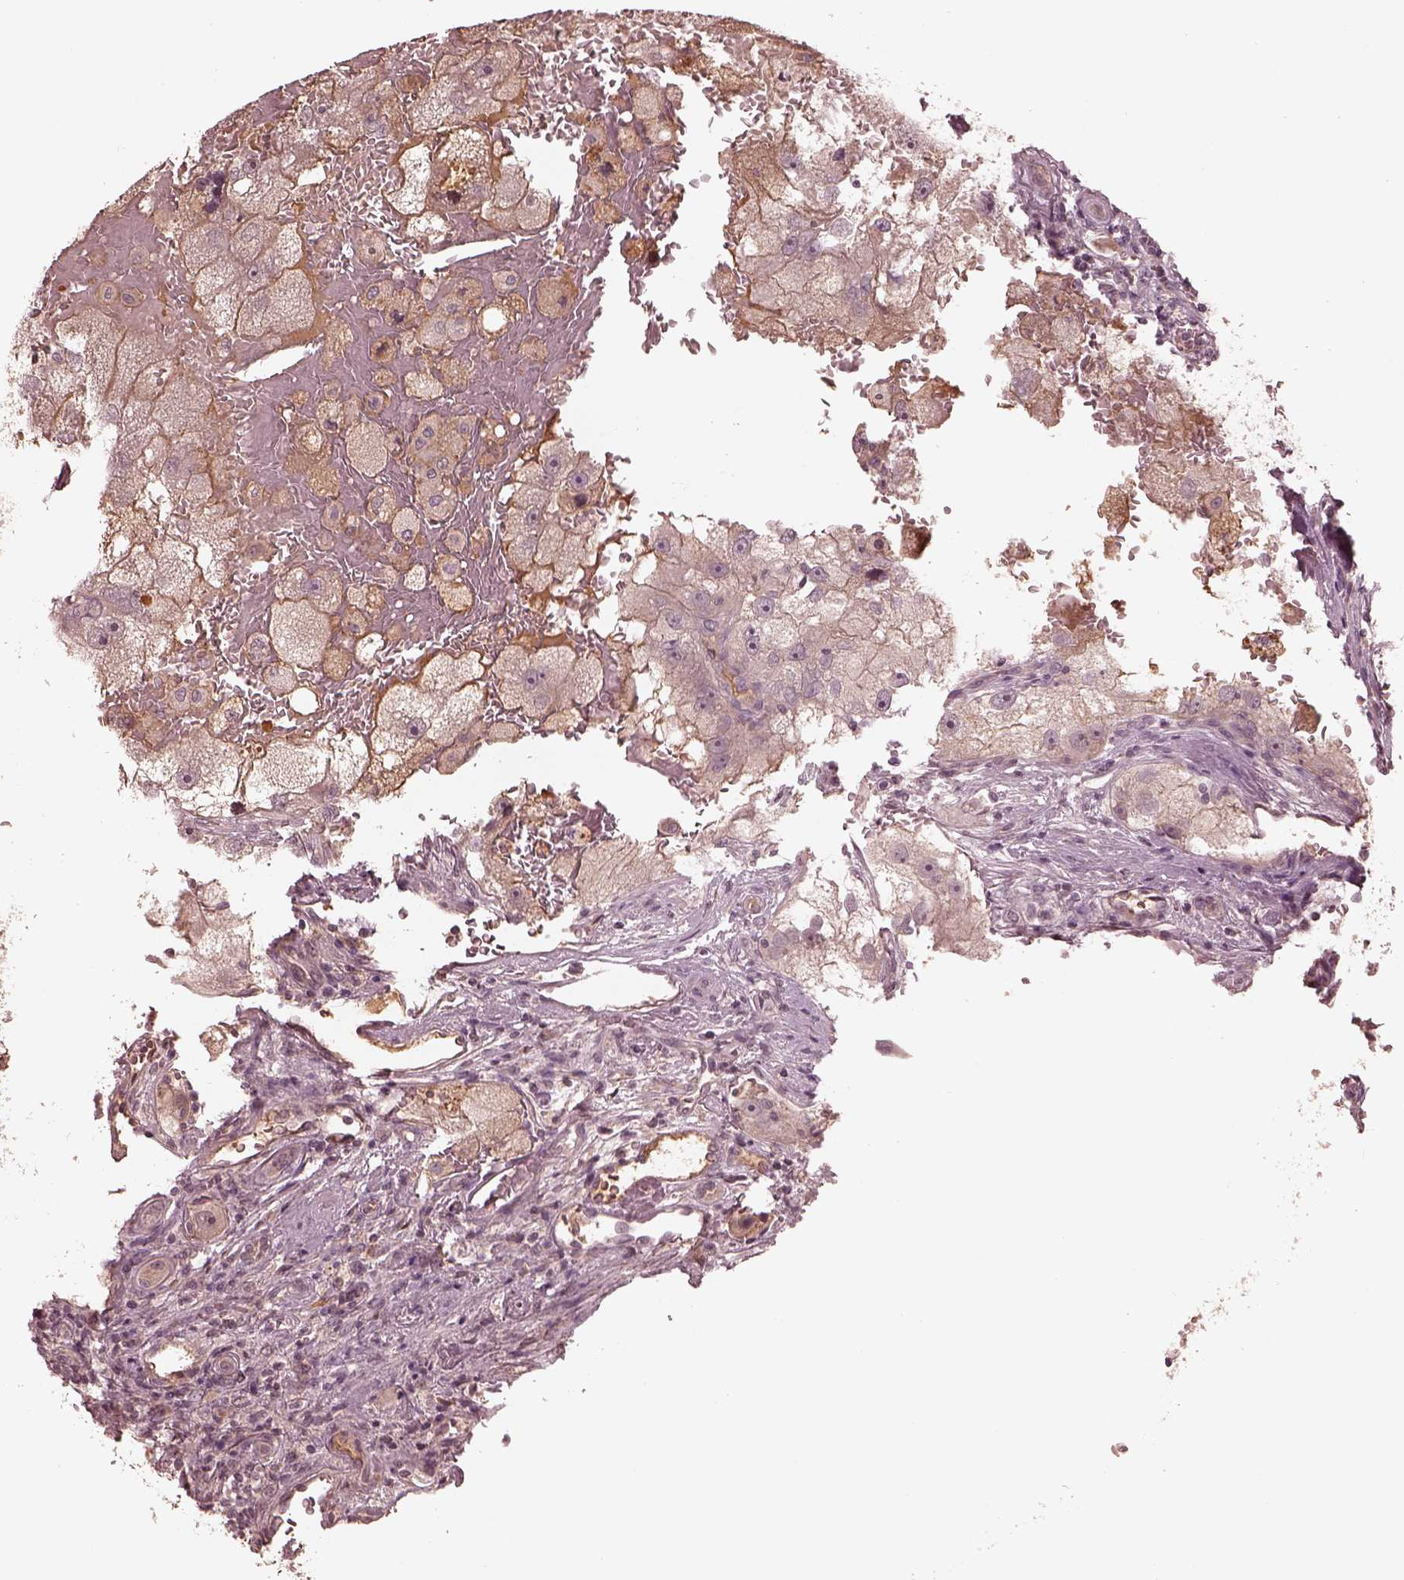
{"staining": {"intensity": "negative", "quantity": "none", "location": "none"}, "tissue": "renal cancer", "cell_type": "Tumor cells", "image_type": "cancer", "snomed": [{"axis": "morphology", "description": "Adenocarcinoma, NOS"}, {"axis": "topography", "description": "Kidney"}], "caption": "Immunohistochemical staining of human adenocarcinoma (renal) displays no significant staining in tumor cells.", "gene": "TF", "patient": {"sex": "male", "age": 63}}